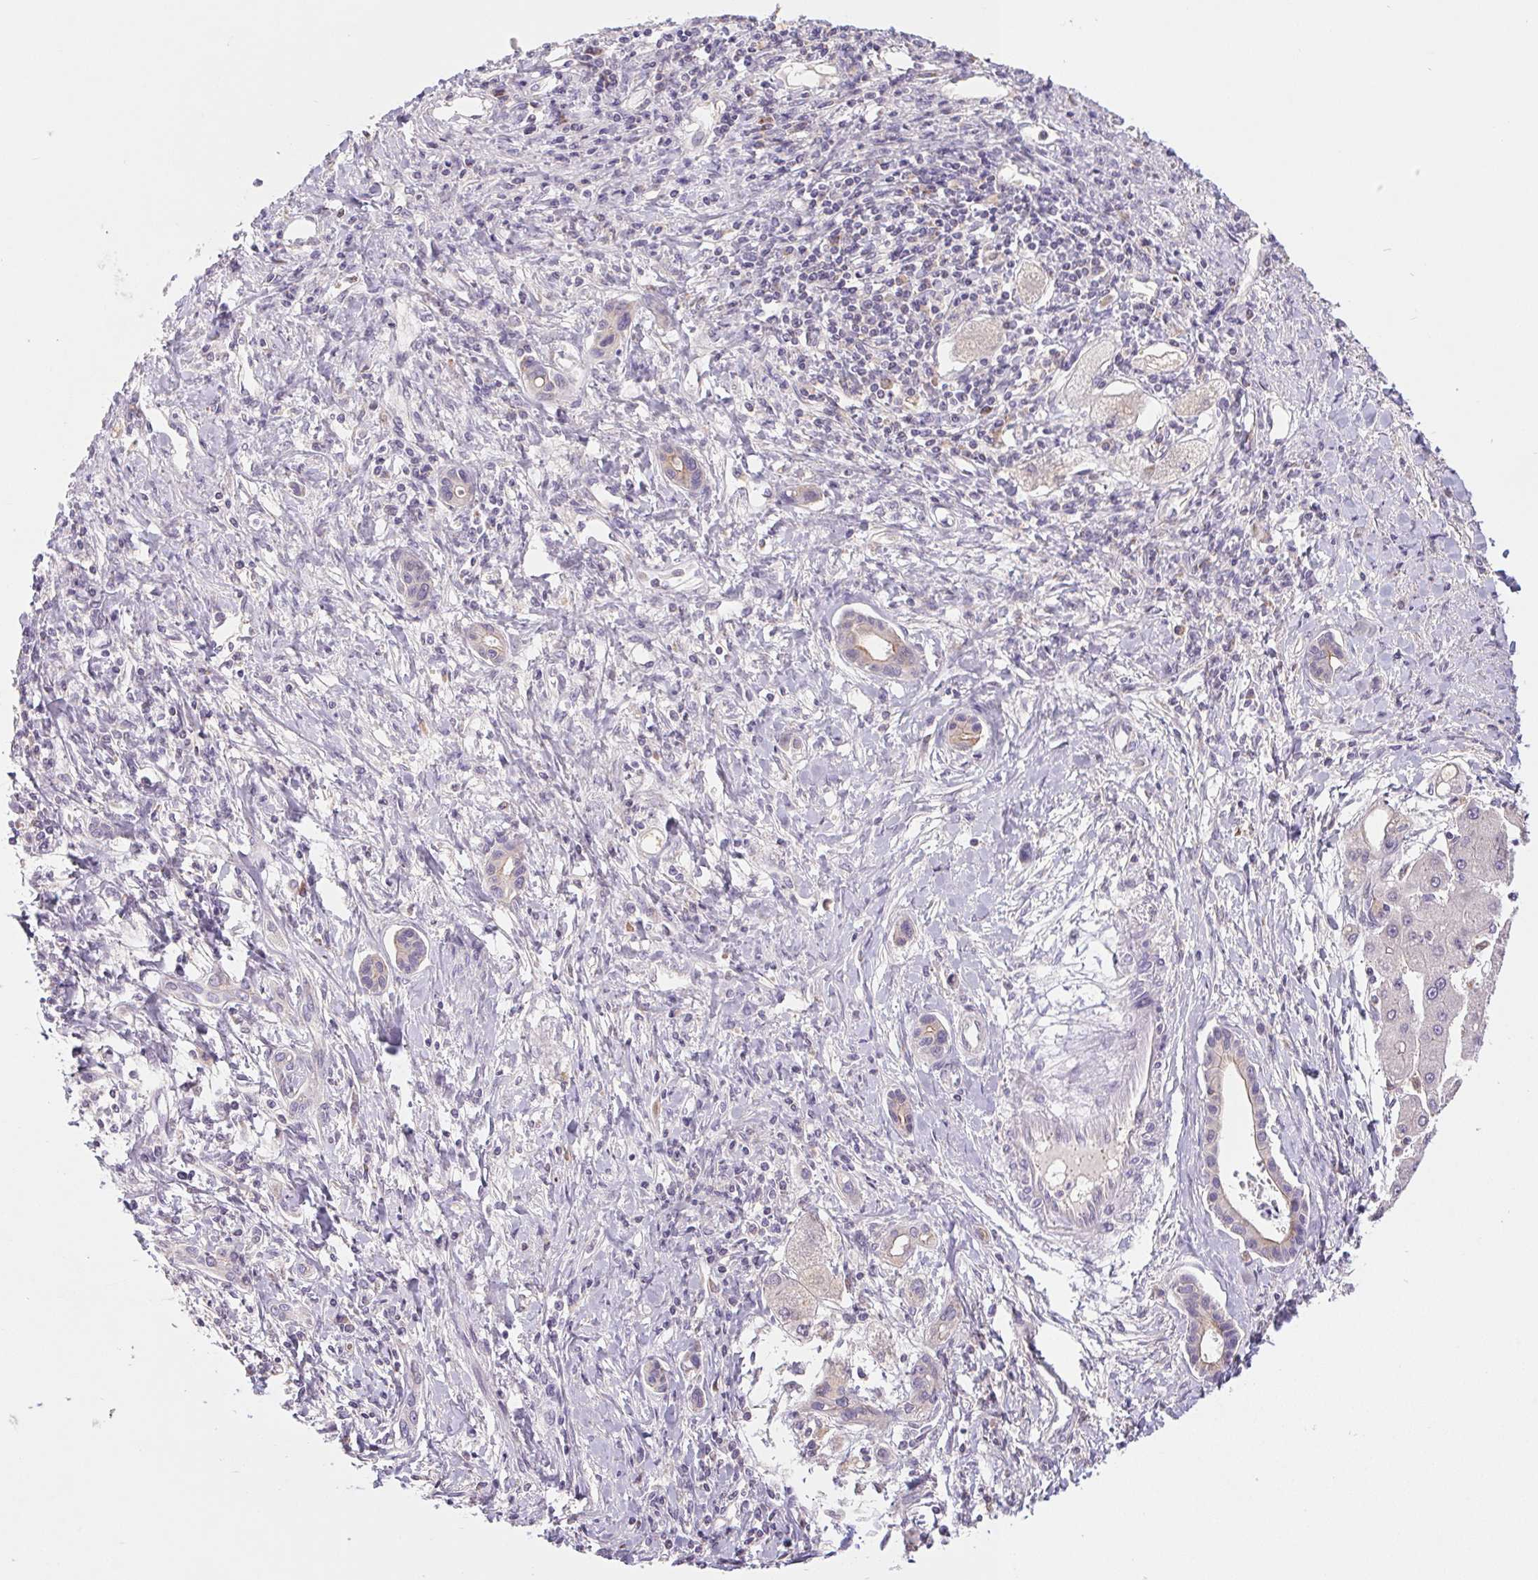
{"staining": {"intensity": "negative", "quantity": "none", "location": "none"}, "tissue": "liver cancer", "cell_type": "Tumor cells", "image_type": "cancer", "snomed": [{"axis": "morphology", "description": "Cholangiocarcinoma"}, {"axis": "topography", "description": "Liver"}], "caption": "This is an IHC photomicrograph of human liver cholangiocarcinoma. There is no staining in tumor cells.", "gene": "EMC6", "patient": {"sex": "male", "age": 66}}